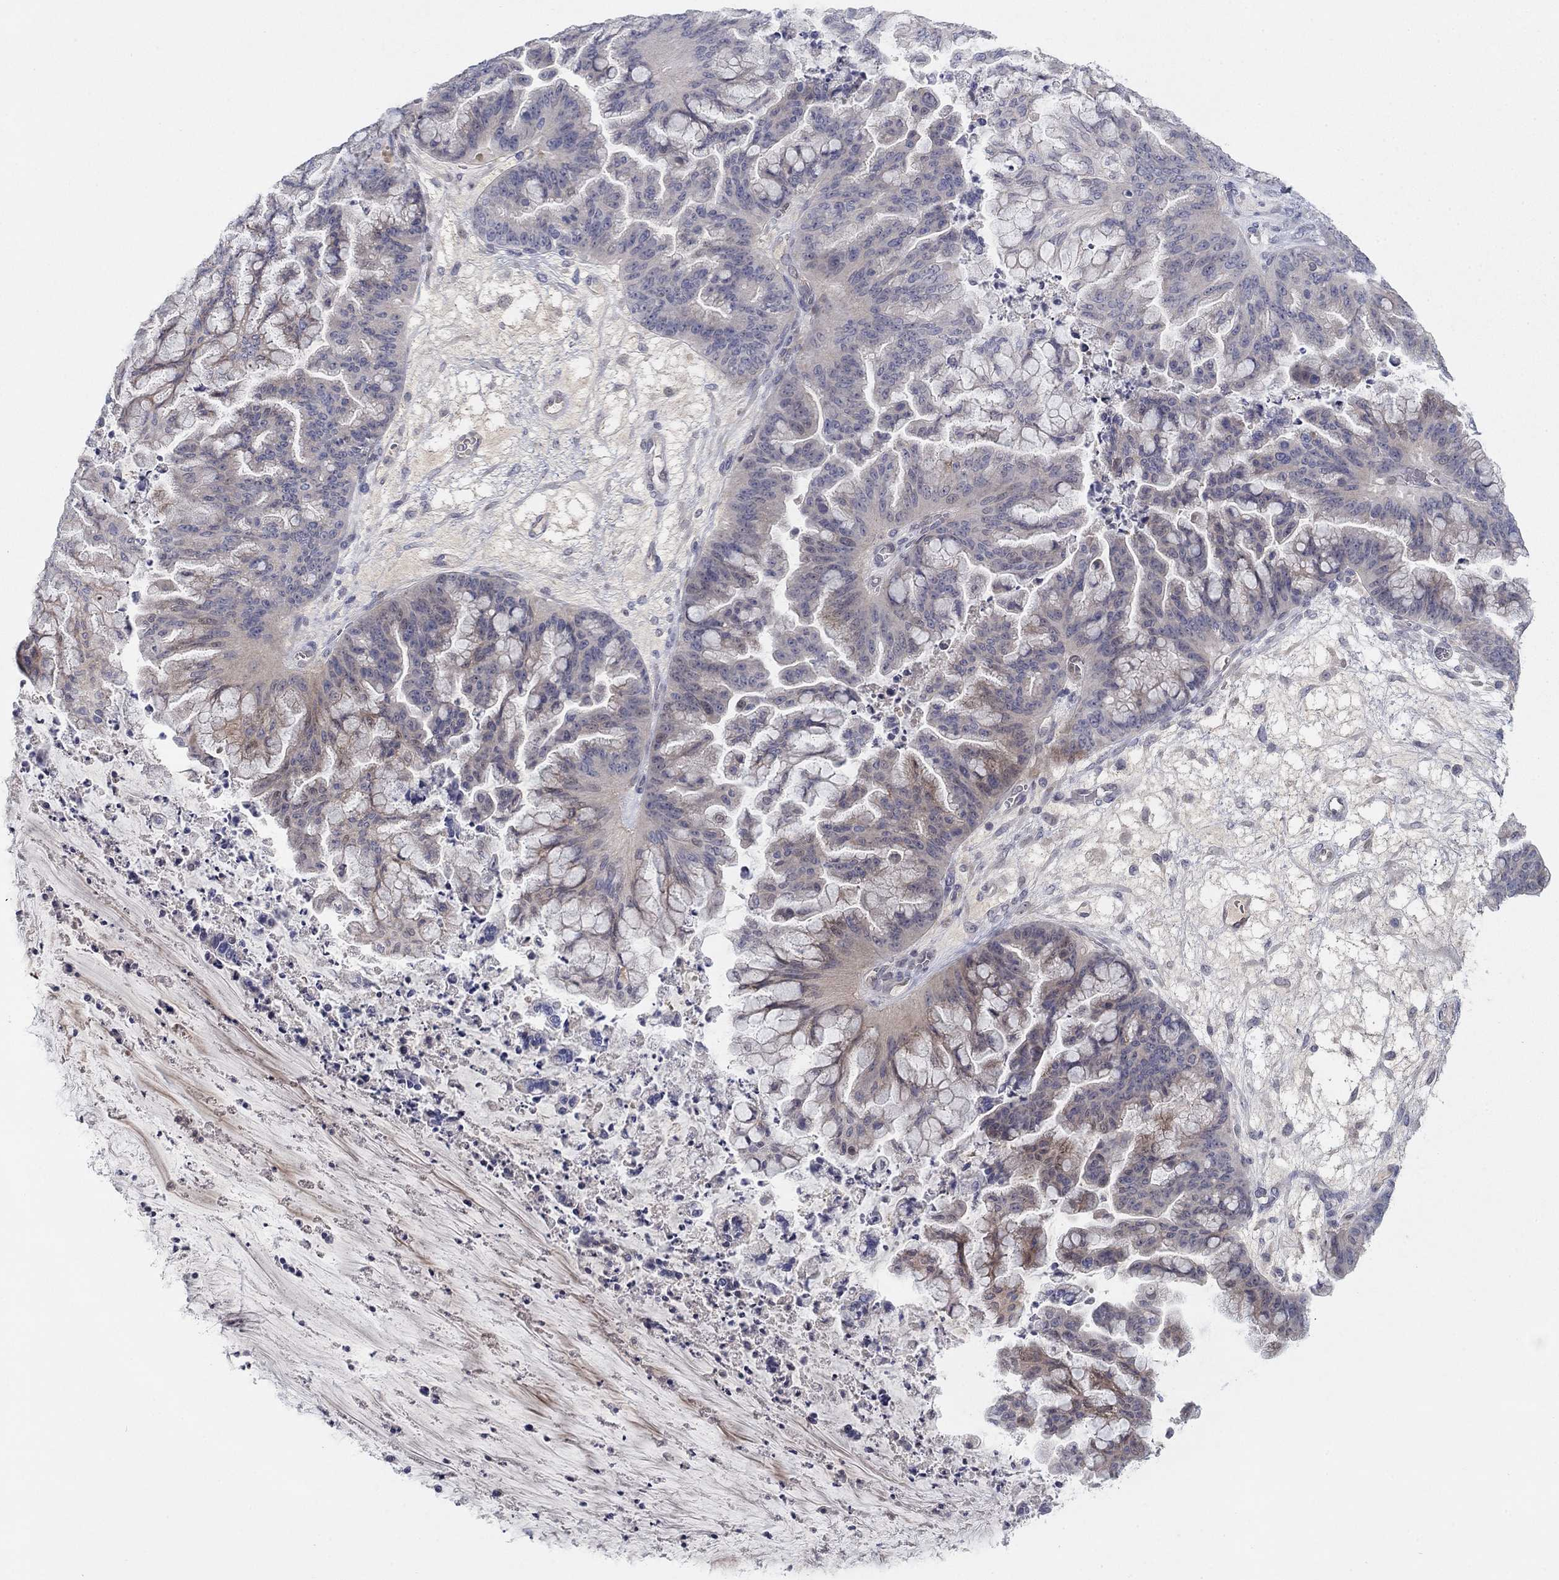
{"staining": {"intensity": "weak", "quantity": "<25%", "location": "cytoplasmic/membranous"}, "tissue": "ovarian cancer", "cell_type": "Tumor cells", "image_type": "cancer", "snomed": [{"axis": "morphology", "description": "Cystadenocarcinoma, mucinous, NOS"}, {"axis": "topography", "description": "Ovary"}], "caption": "Ovarian mucinous cystadenocarcinoma stained for a protein using IHC displays no expression tumor cells.", "gene": "AMN1", "patient": {"sex": "female", "age": 67}}